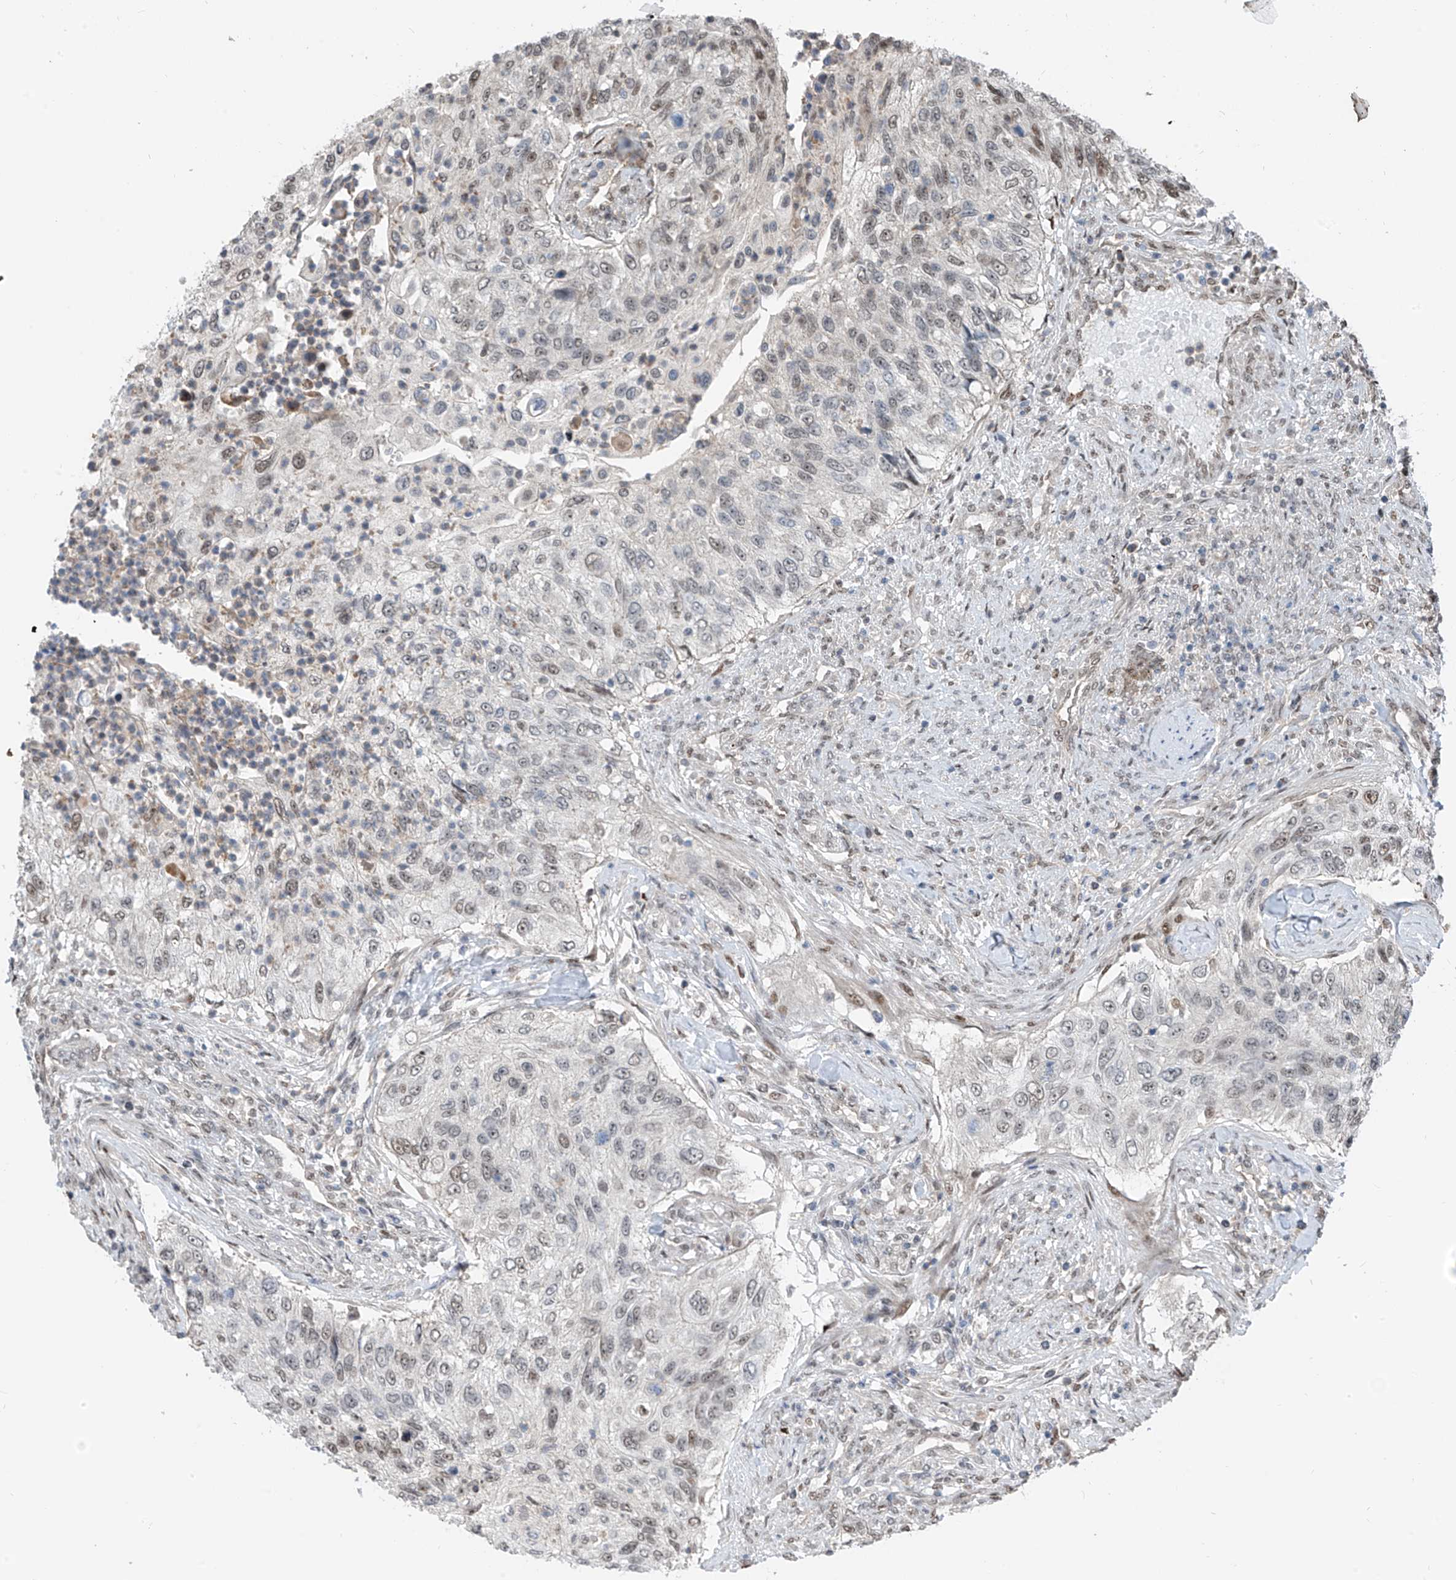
{"staining": {"intensity": "weak", "quantity": "<25%", "location": "nuclear"}, "tissue": "urothelial cancer", "cell_type": "Tumor cells", "image_type": "cancer", "snomed": [{"axis": "morphology", "description": "Urothelial carcinoma, High grade"}, {"axis": "topography", "description": "Urinary bladder"}], "caption": "Immunohistochemistry (IHC) of human urothelial carcinoma (high-grade) demonstrates no positivity in tumor cells.", "gene": "RBP7", "patient": {"sex": "female", "age": 60}}